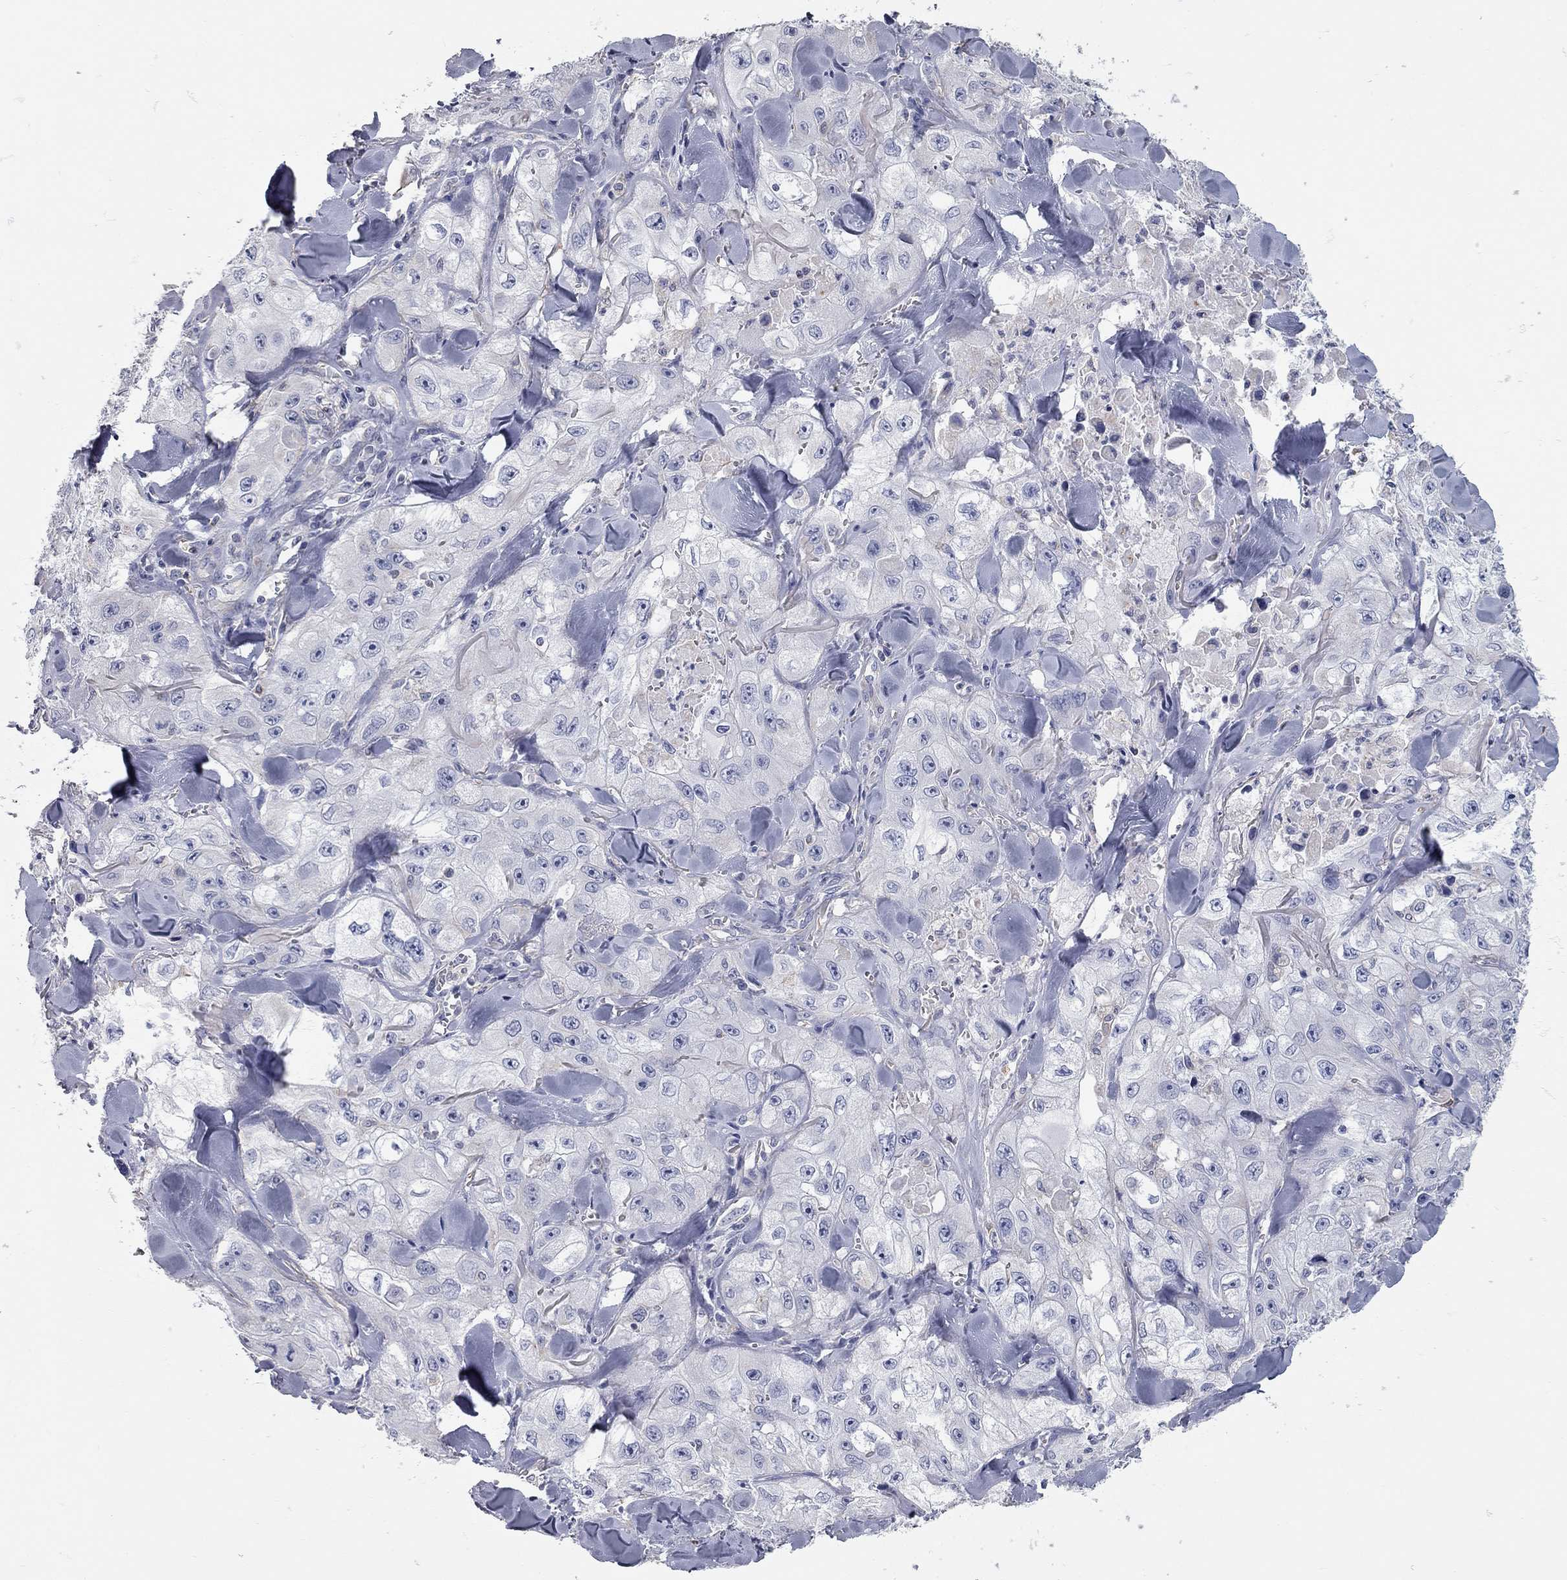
{"staining": {"intensity": "negative", "quantity": "none", "location": "none"}, "tissue": "skin cancer", "cell_type": "Tumor cells", "image_type": "cancer", "snomed": [{"axis": "morphology", "description": "Squamous cell carcinoma, NOS"}, {"axis": "topography", "description": "Skin"}, {"axis": "topography", "description": "Subcutis"}], "caption": "Immunohistochemical staining of human squamous cell carcinoma (skin) reveals no significant staining in tumor cells.", "gene": "C10orf90", "patient": {"sex": "male", "age": 73}}